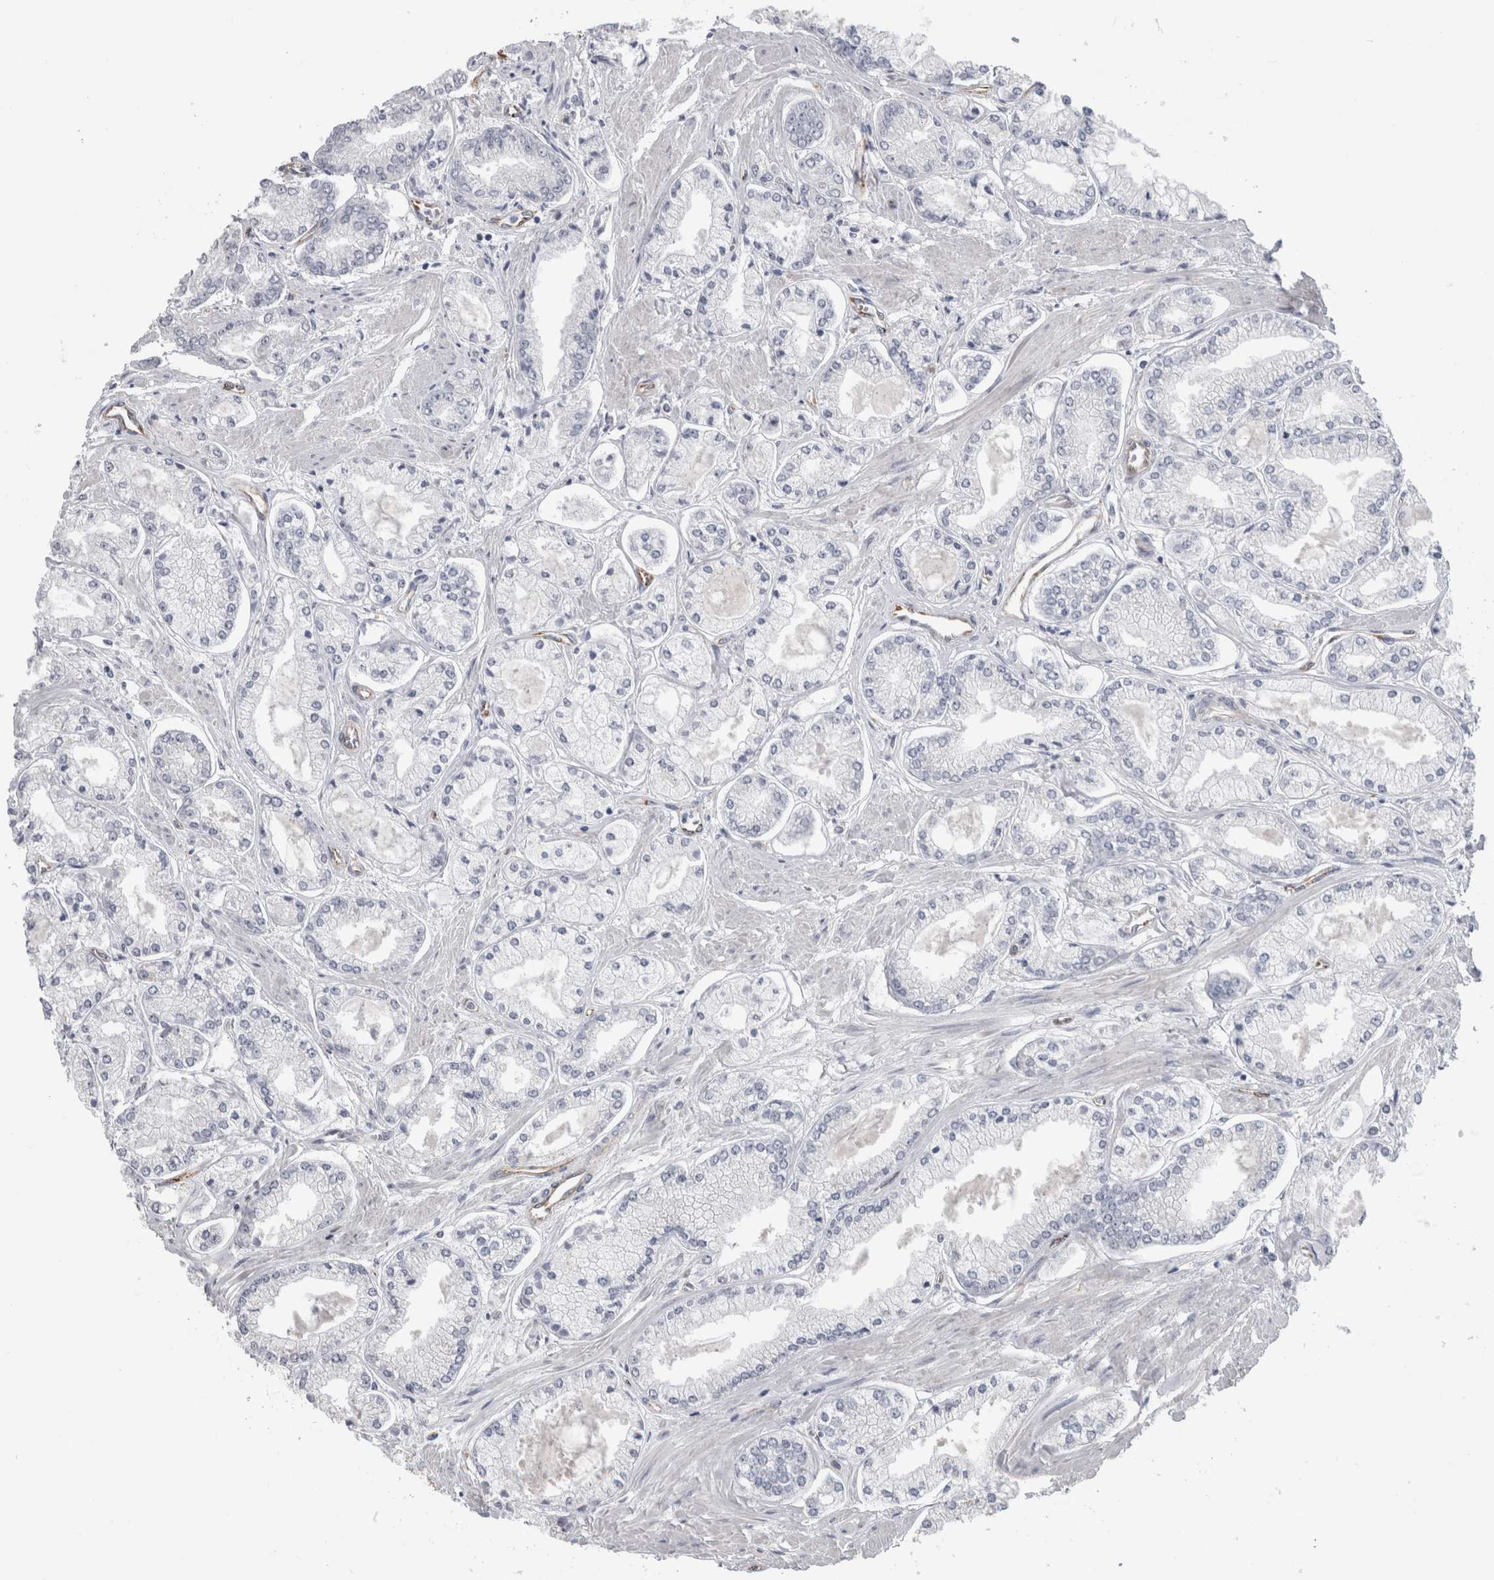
{"staining": {"intensity": "negative", "quantity": "none", "location": "none"}, "tissue": "prostate cancer", "cell_type": "Tumor cells", "image_type": "cancer", "snomed": [{"axis": "morphology", "description": "Adenocarcinoma, Low grade"}, {"axis": "topography", "description": "Prostate"}], "caption": "The immunohistochemistry (IHC) micrograph has no significant staining in tumor cells of prostate cancer tissue.", "gene": "ACOT7", "patient": {"sex": "male", "age": 52}}